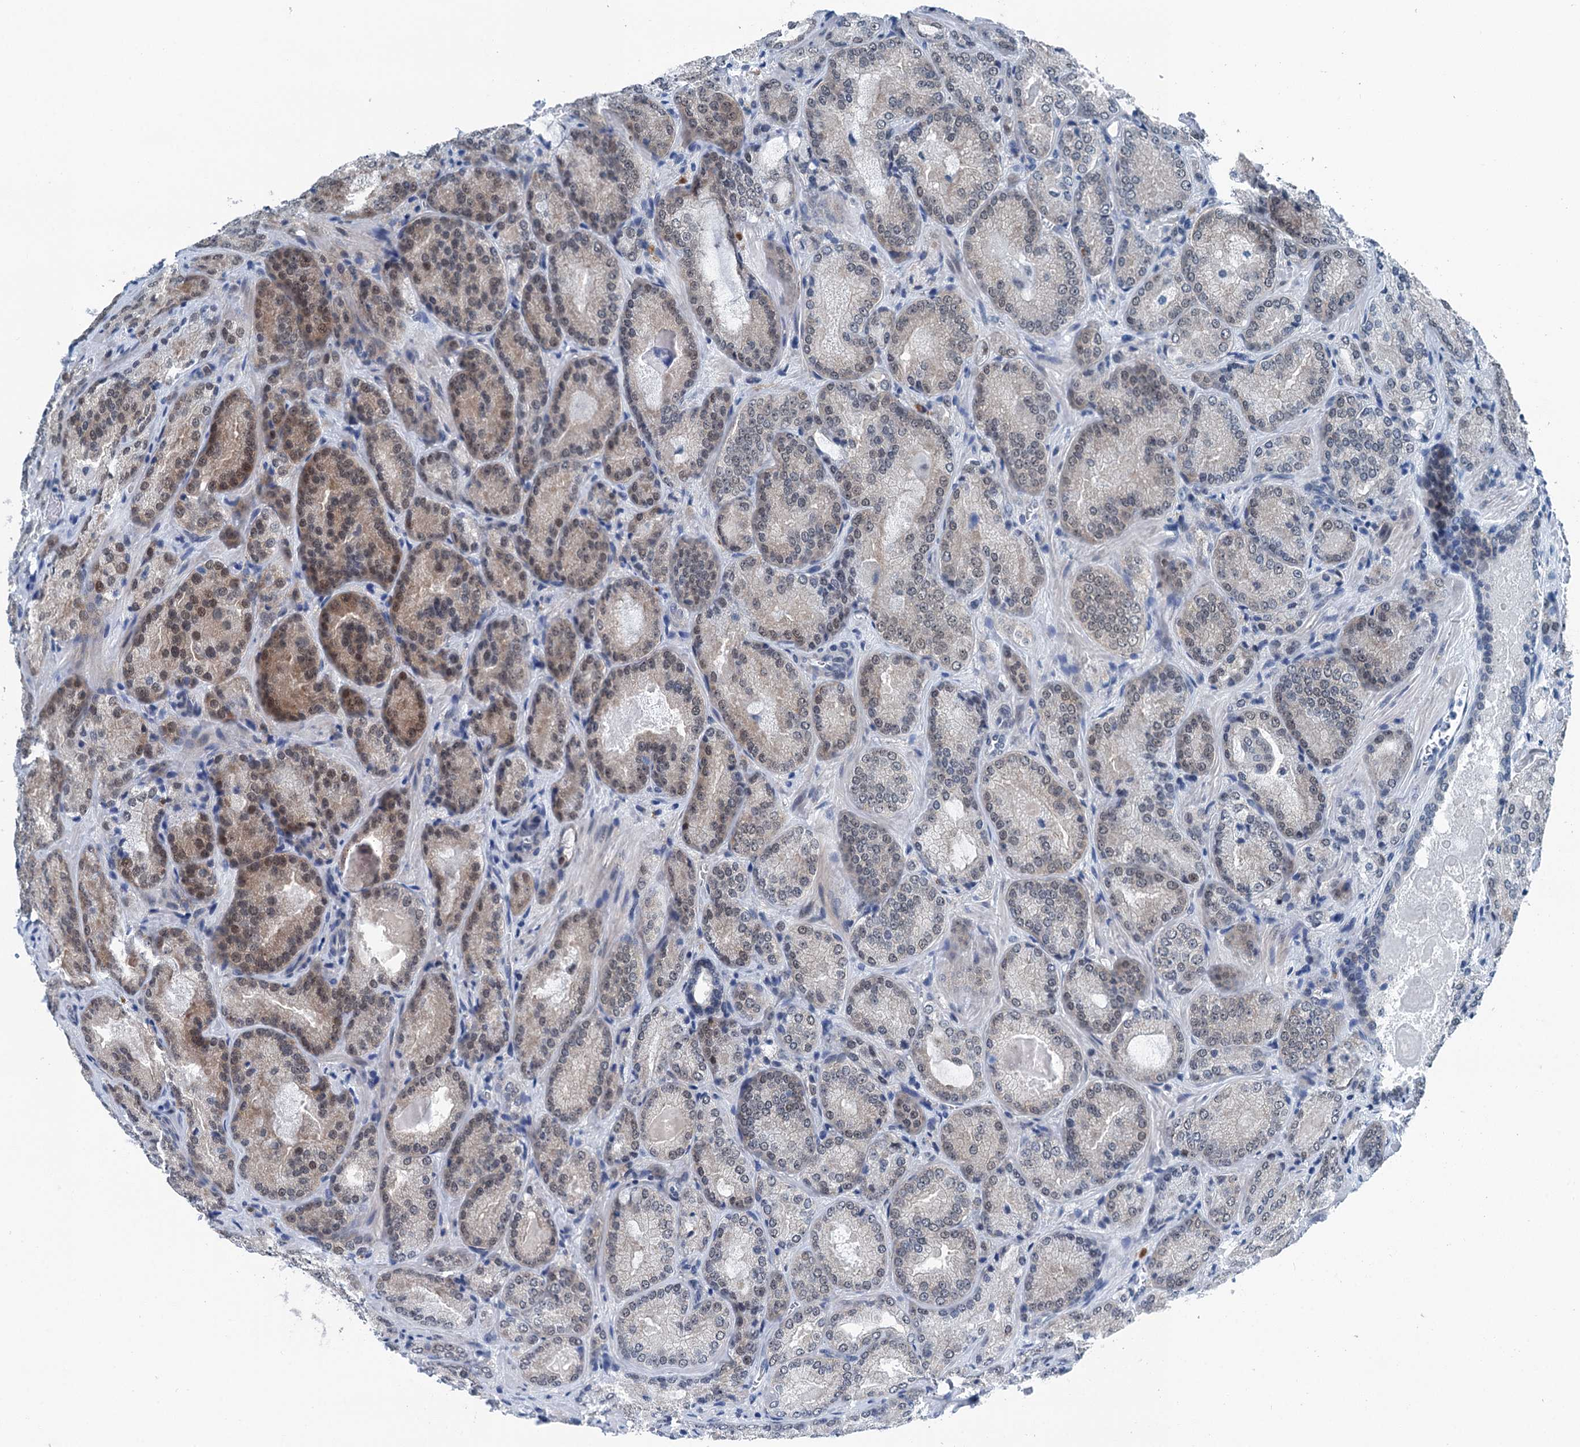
{"staining": {"intensity": "moderate", "quantity": "<25%", "location": "cytoplasmic/membranous,nuclear"}, "tissue": "prostate cancer", "cell_type": "Tumor cells", "image_type": "cancer", "snomed": [{"axis": "morphology", "description": "Adenocarcinoma, Low grade"}, {"axis": "topography", "description": "Prostate"}], "caption": "Moderate cytoplasmic/membranous and nuclear expression is present in about <25% of tumor cells in prostate cancer. (brown staining indicates protein expression, while blue staining denotes nuclei).", "gene": "TRPT1", "patient": {"sex": "male", "age": 74}}